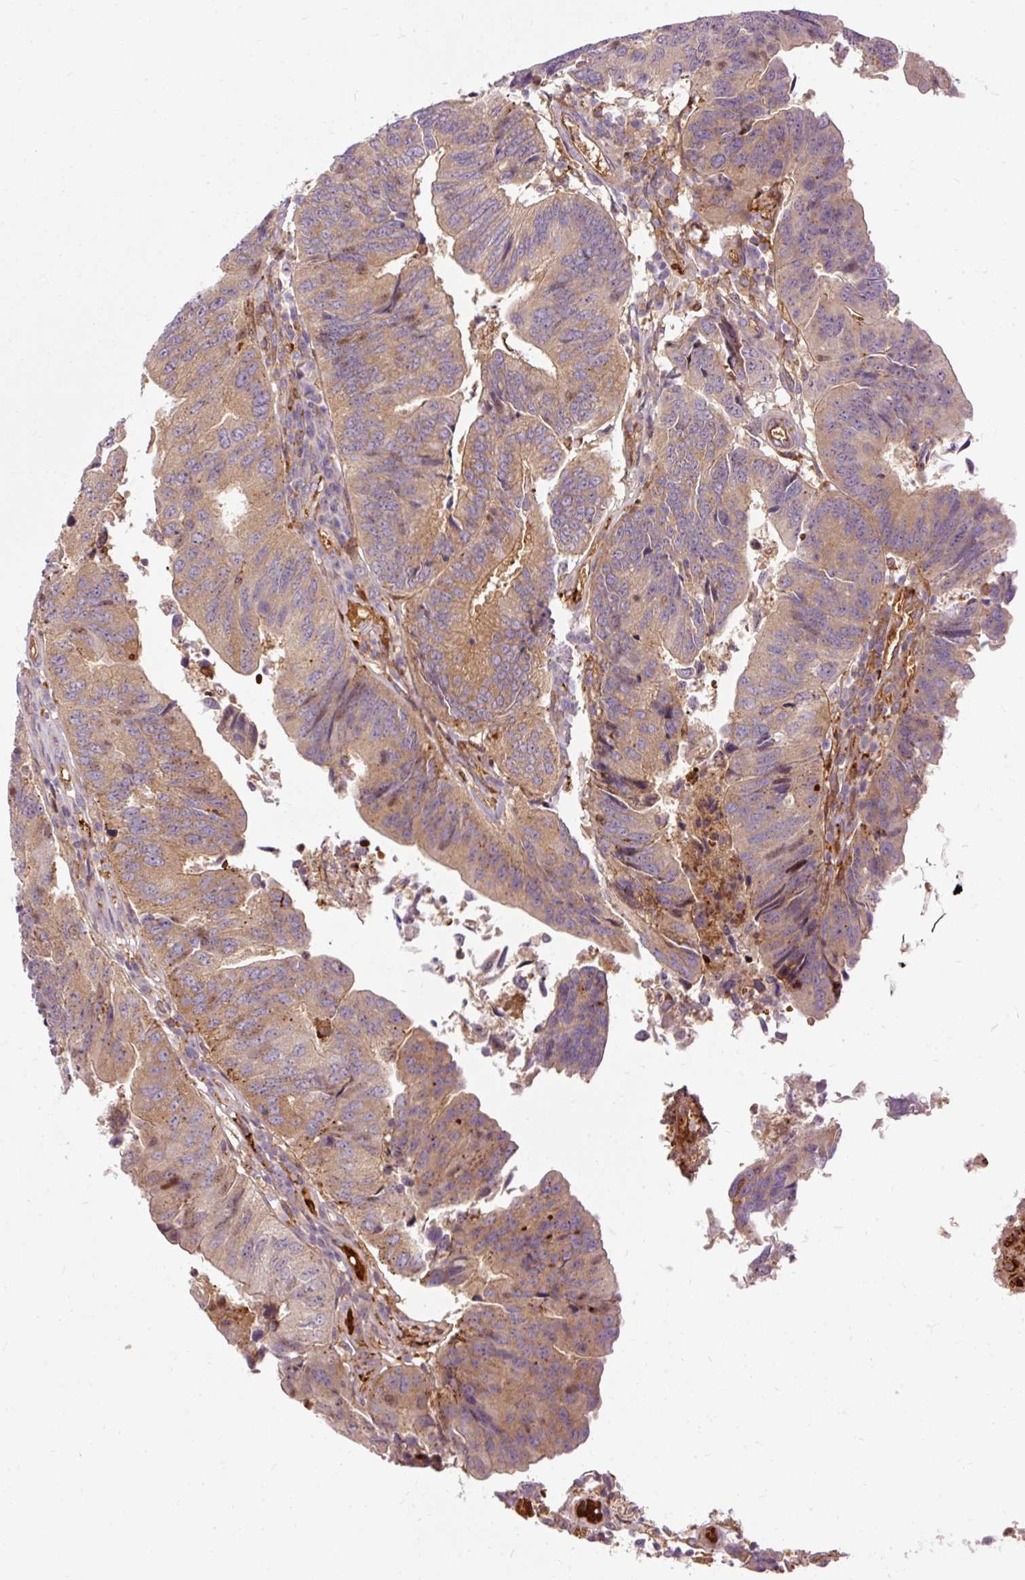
{"staining": {"intensity": "moderate", "quantity": ">75%", "location": "cytoplasmic/membranous"}, "tissue": "colorectal cancer", "cell_type": "Tumor cells", "image_type": "cancer", "snomed": [{"axis": "morphology", "description": "Adenocarcinoma, NOS"}, {"axis": "topography", "description": "Colon"}], "caption": "This histopathology image reveals immunohistochemistry (IHC) staining of human colorectal cancer, with medium moderate cytoplasmic/membranous expression in about >75% of tumor cells.", "gene": "CEBPZ", "patient": {"sex": "female", "age": 67}}